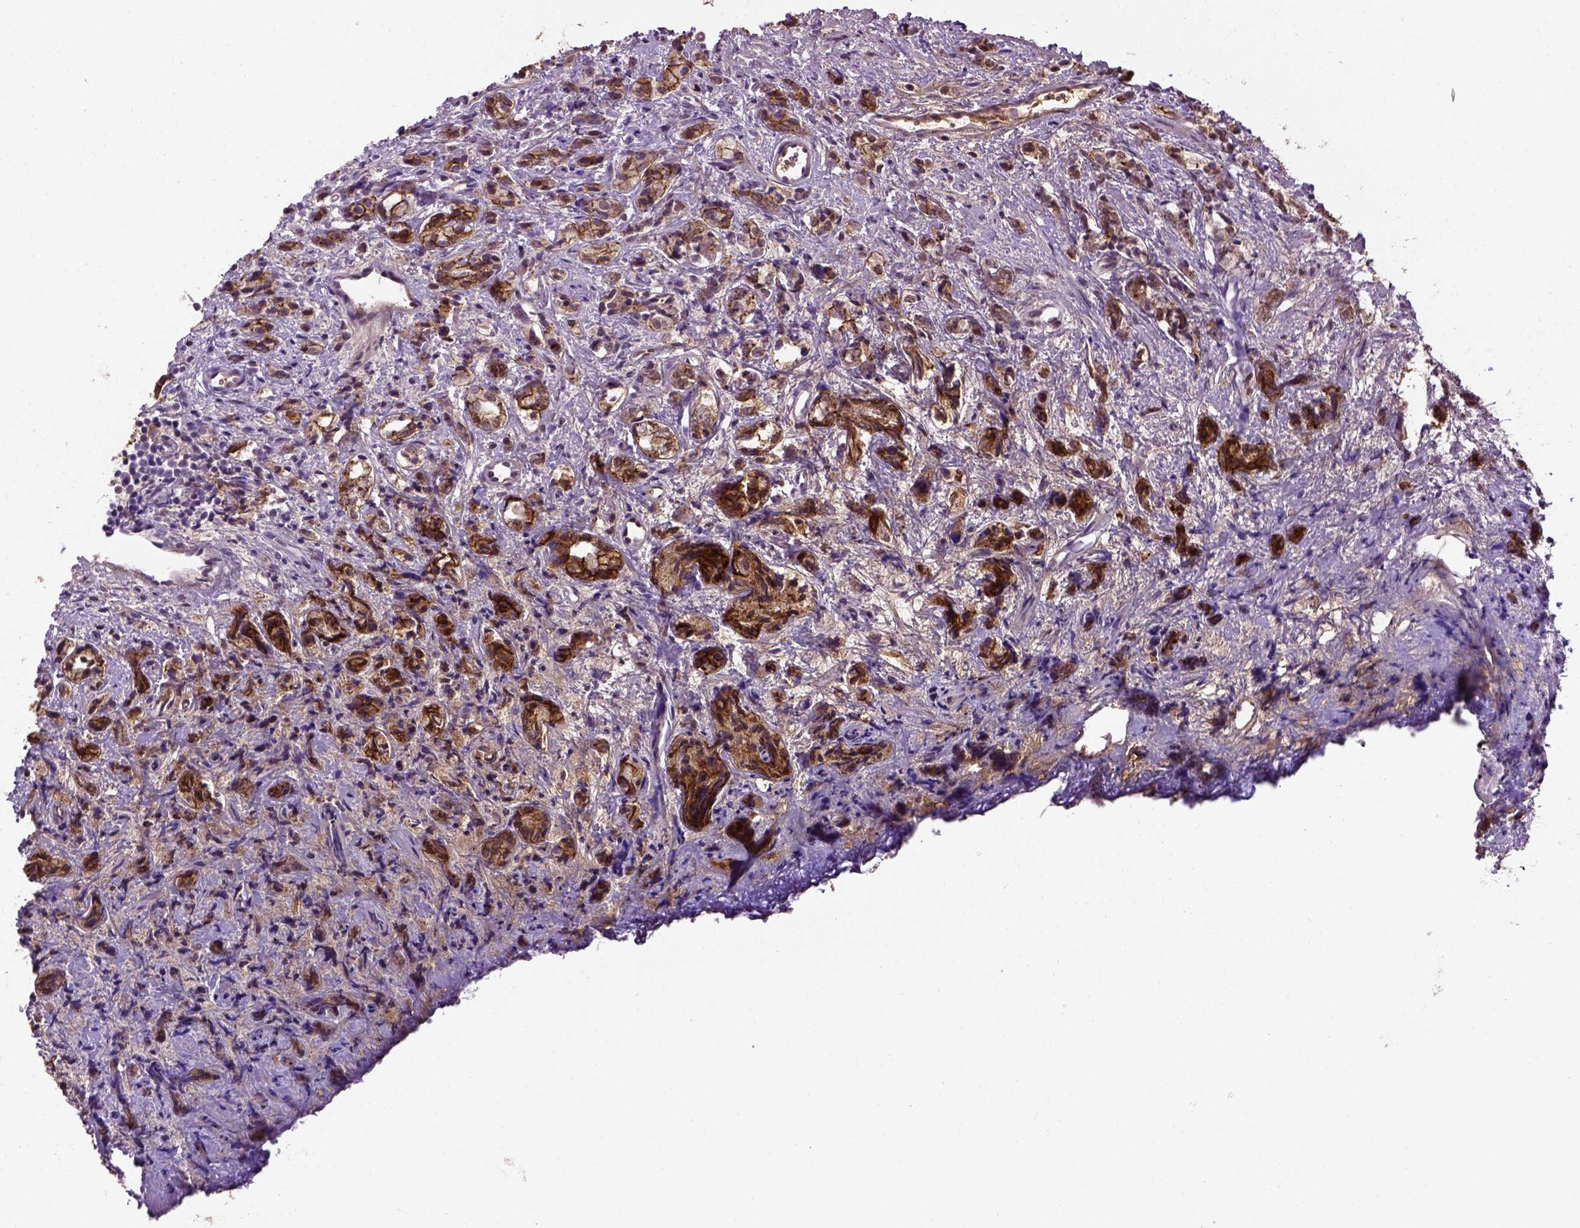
{"staining": {"intensity": "strong", "quantity": ">75%", "location": "cytoplasmic/membranous"}, "tissue": "prostate cancer", "cell_type": "Tumor cells", "image_type": "cancer", "snomed": [{"axis": "morphology", "description": "Adenocarcinoma, High grade"}, {"axis": "topography", "description": "Prostate"}], "caption": "Prostate high-grade adenocarcinoma tissue exhibits strong cytoplasmic/membranous positivity in about >75% of tumor cells", "gene": "CDH1", "patient": {"sex": "male", "age": 53}}